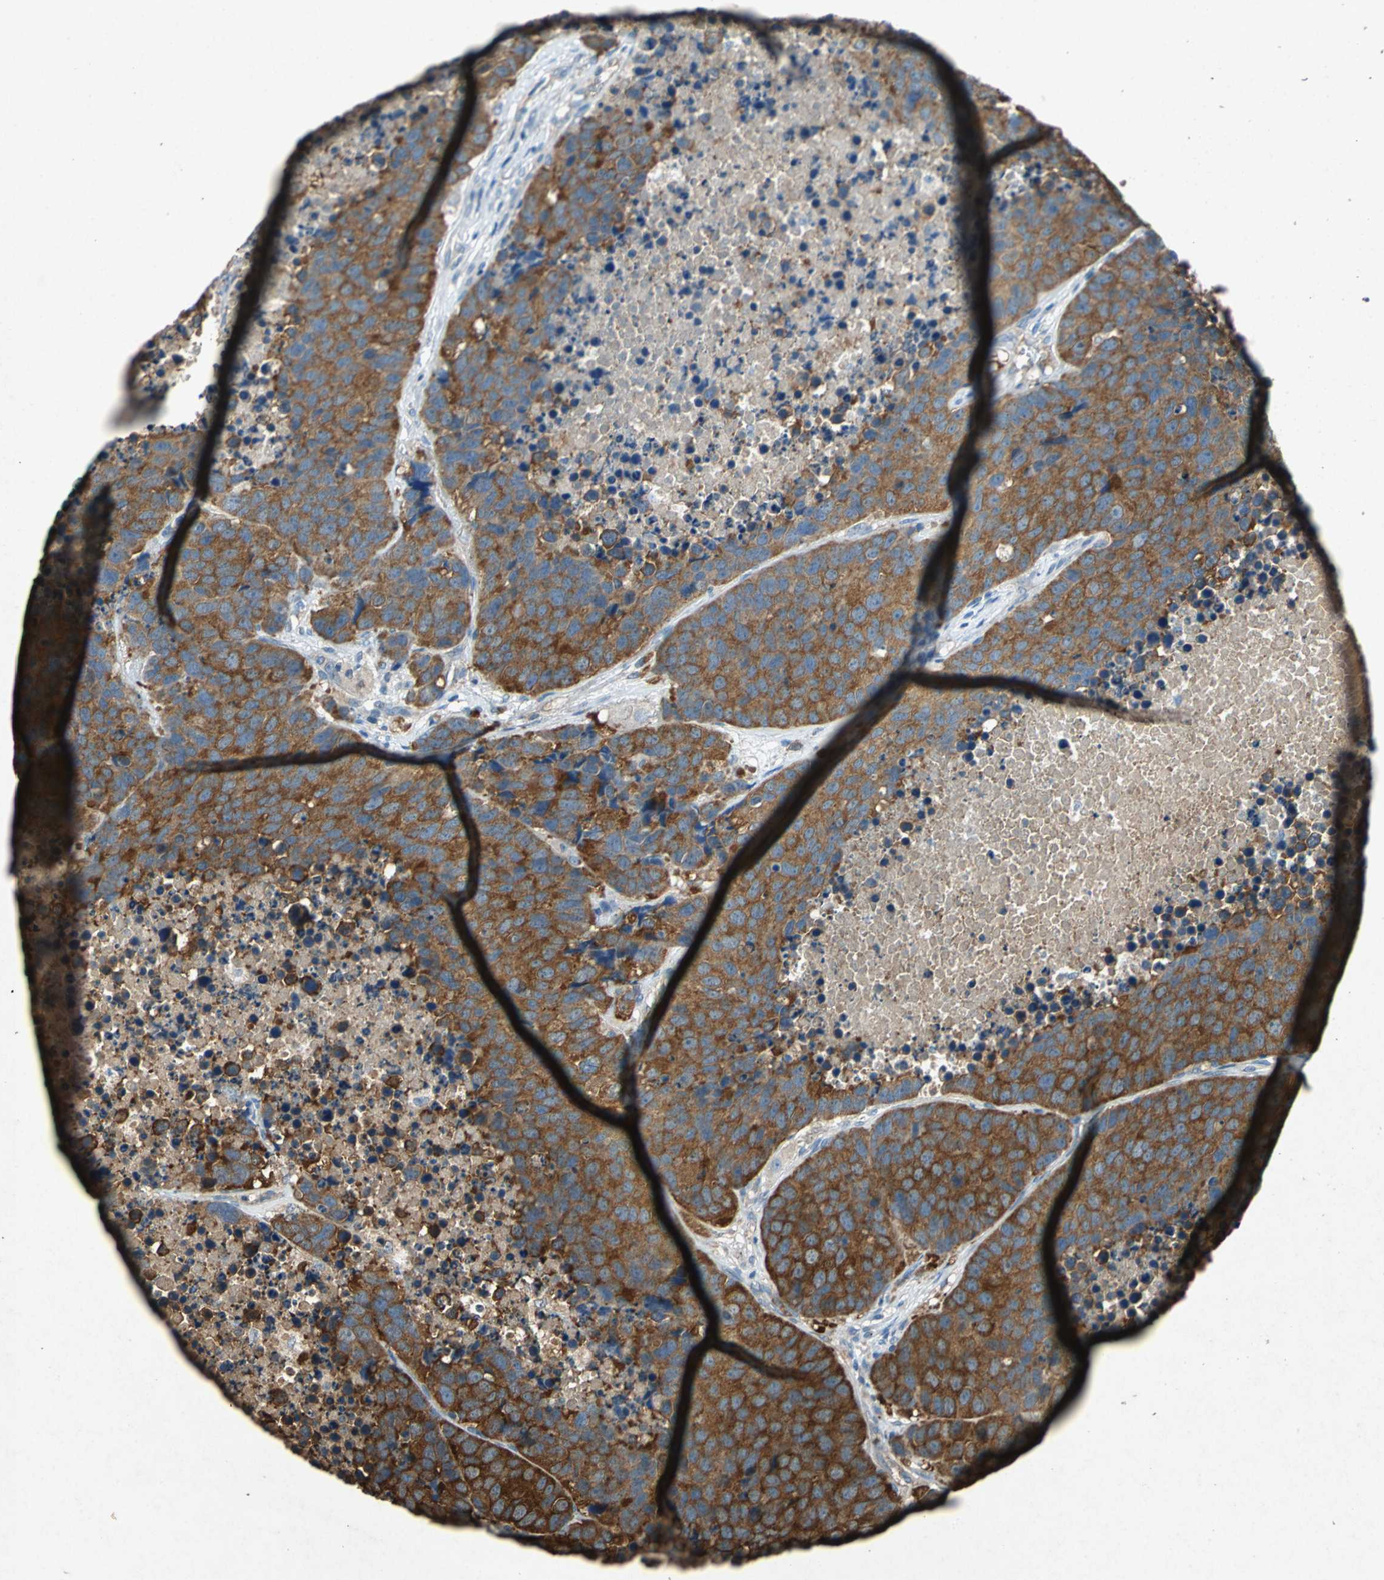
{"staining": {"intensity": "strong", "quantity": ">75%", "location": "cytoplasmic/membranous"}, "tissue": "carcinoid", "cell_type": "Tumor cells", "image_type": "cancer", "snomed": [{"axis": "morphology", "description": "Carcinoid, malignant, NOS"}, {"axis": "topography", "description": "Lung"}], "caption": "High-power microscopy captured an immunohistochemistry image of malignant carcinoid, revealing strong cytoplasmic/membranous positivity in about >75% of tumor cells.", "gene": "HSP90AB1", "patient": {"sex": "male", "age": 60}}